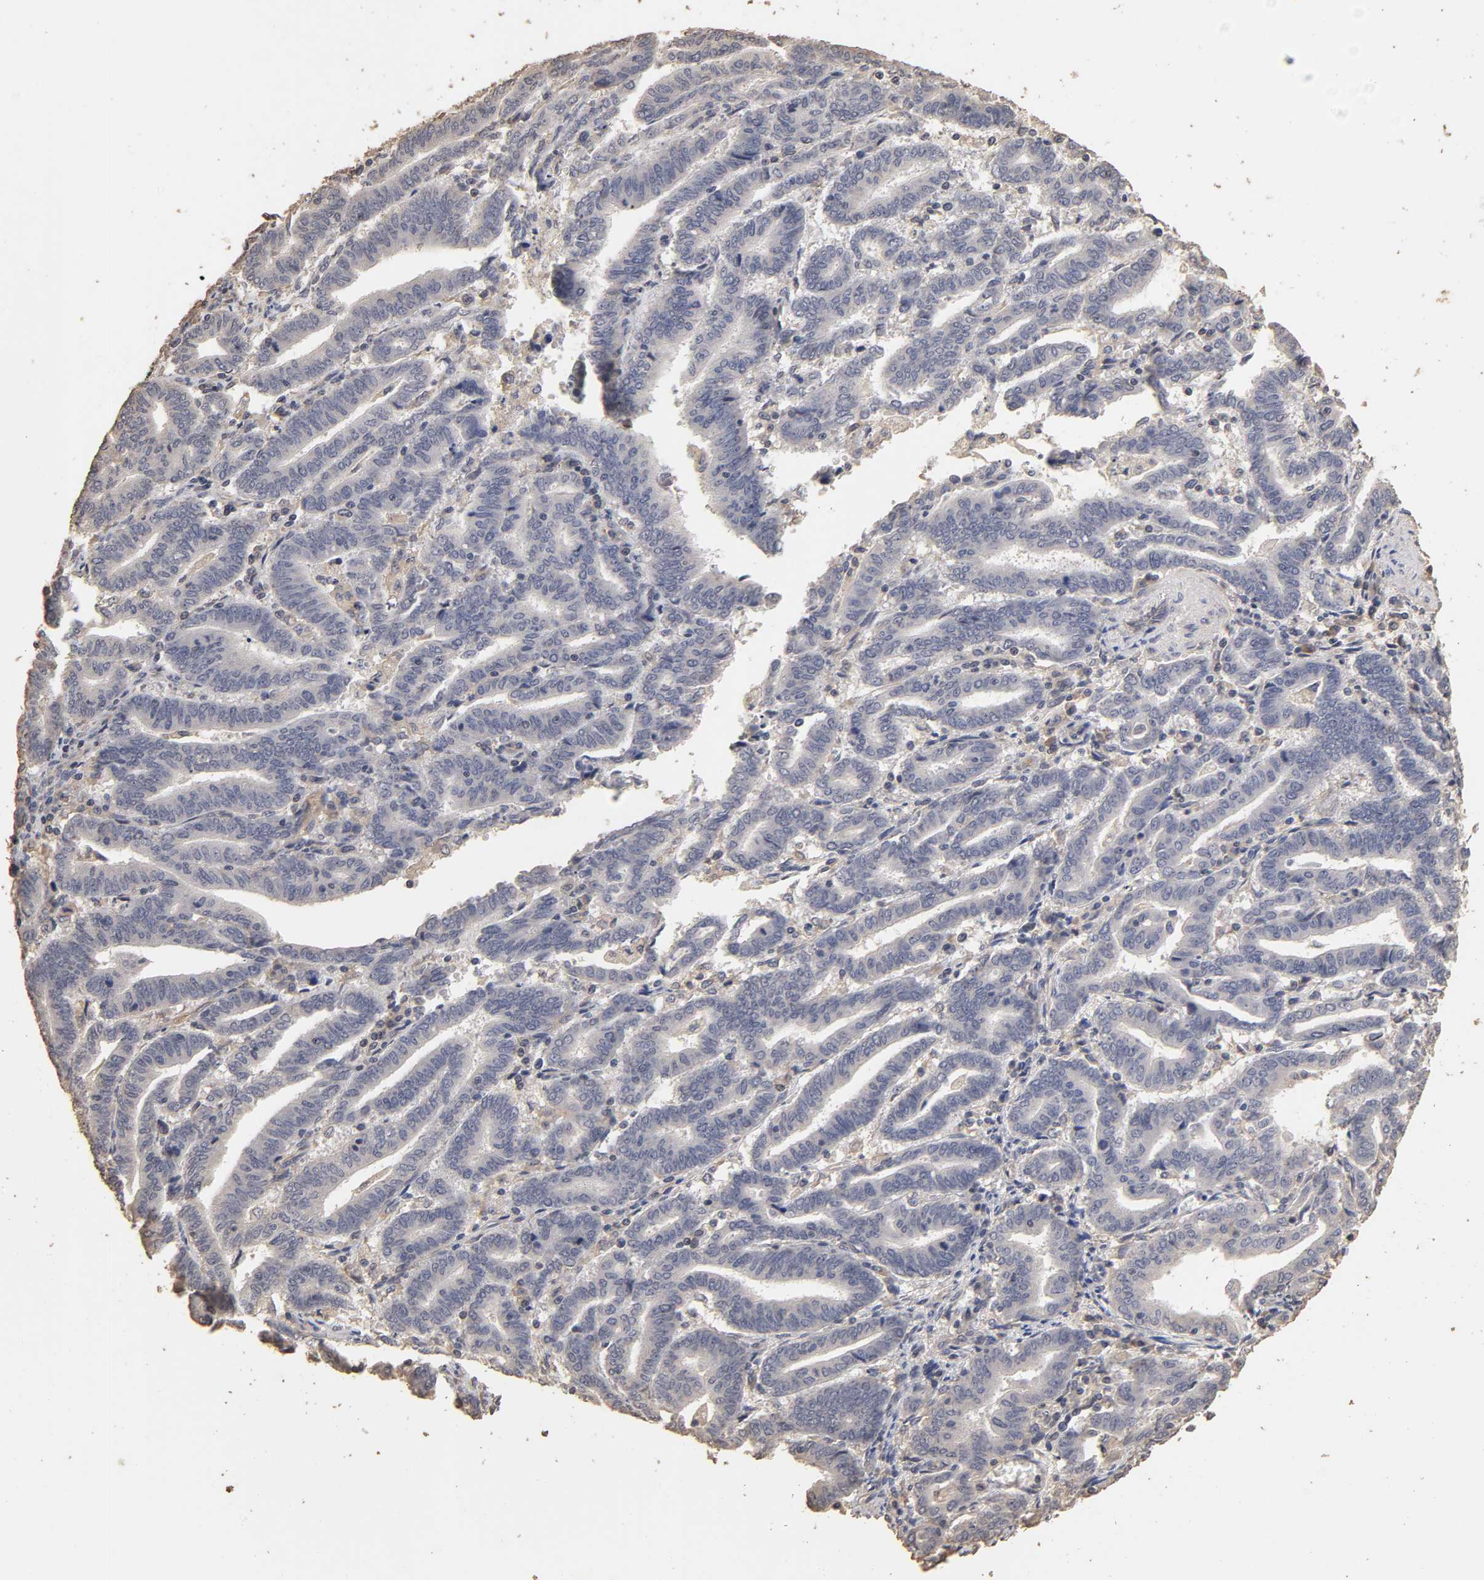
{"staining": {"intensity": "negative", "quantity": "none", "location": "none"}, "tissue": "endometrial cancer", "cell_type": "Tumor cells", "image_type": "cancer", "snomed": [{"axis": "morphology", "description": "Adenocarcinoma, NOS"}, {"axis": "topography", "description": "Uterus"}], "caption": "IHC micrograph of neoplastic tissue: endometrial cancer stained with DAB demonstrates no significant protein positivity in tumor cells. Nuclei are stained in blue.", "gene": "VSIG4", "patient": {"sex": "female", "age": 83}}